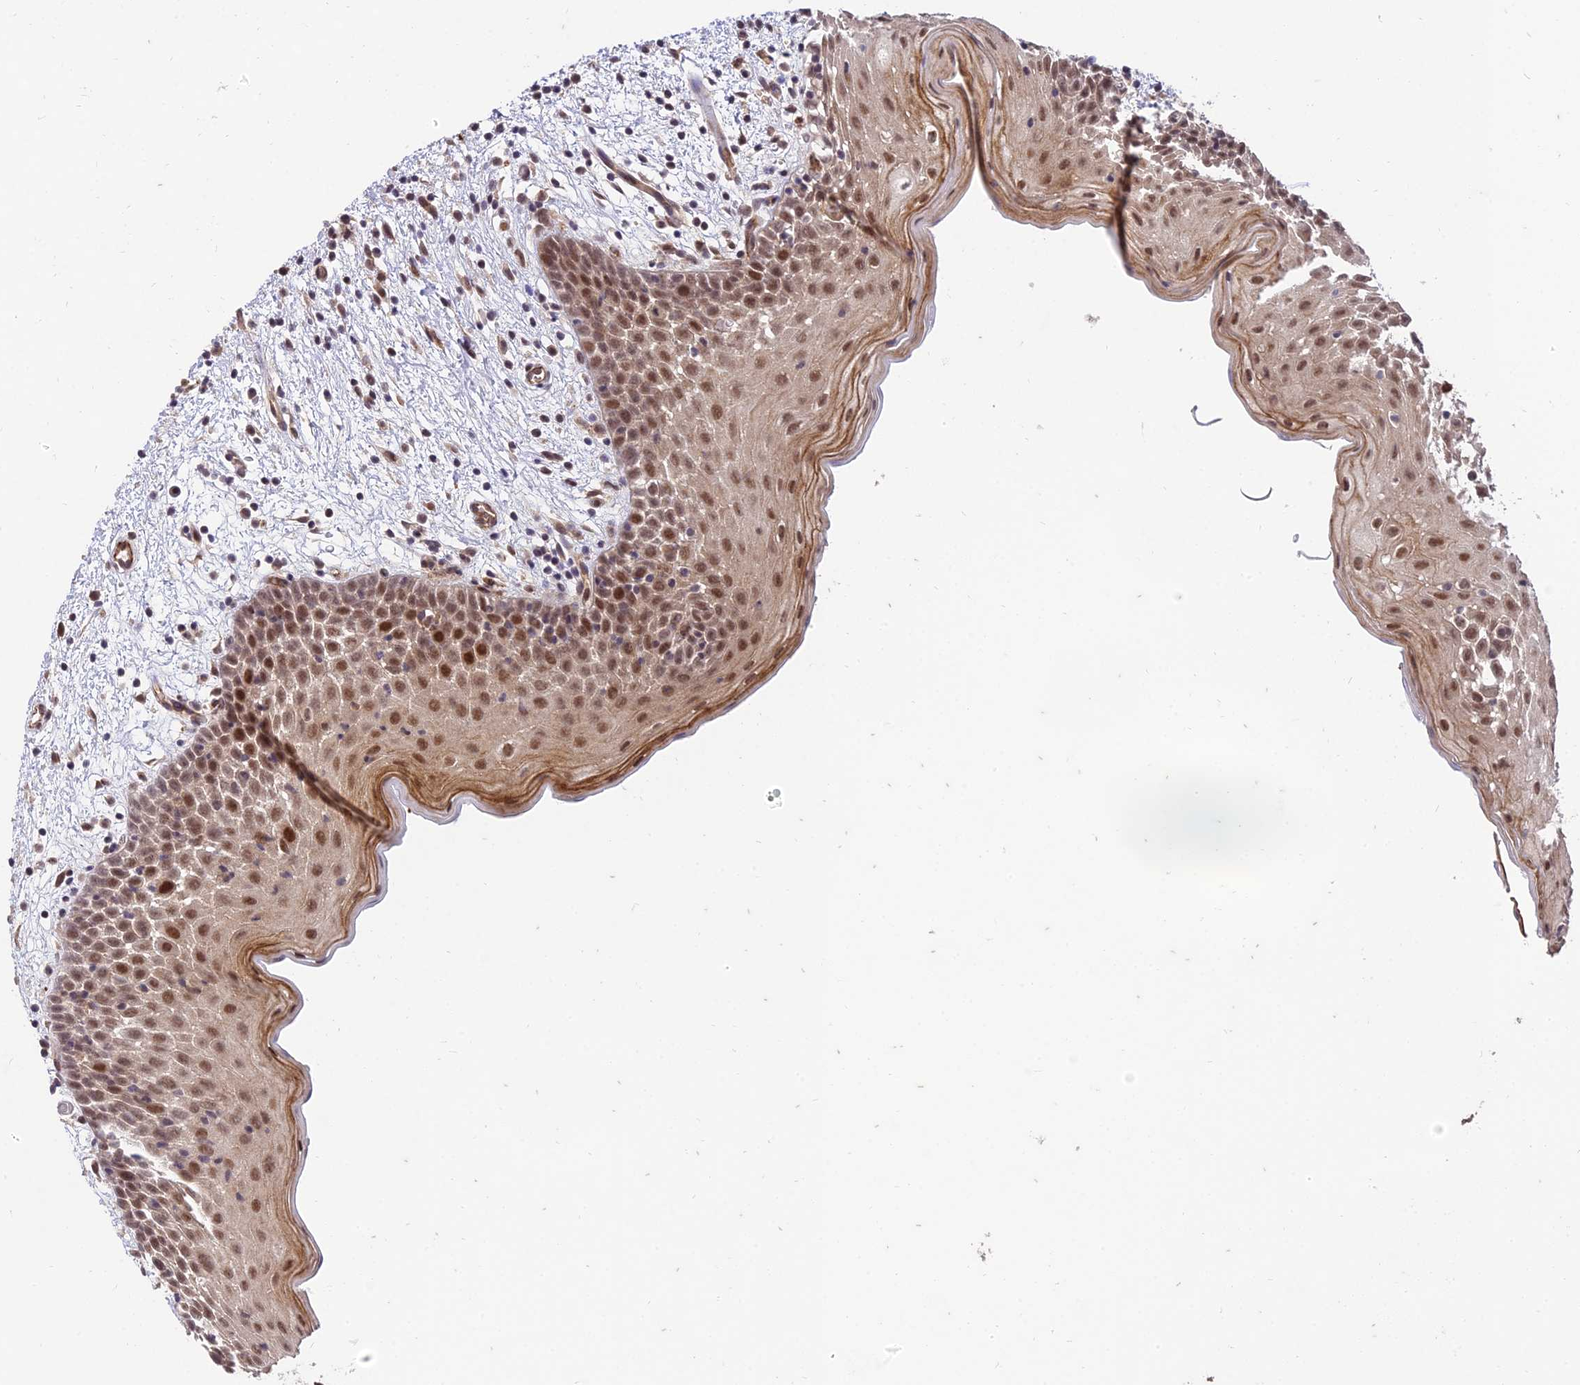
{"staining": {"intensity": "moderate", "quantity": ">75%", "location": "nuclear"}, "tissue": "oral mucosa", "cell_type": "Squamous epithelial cells", "image_type": "normal", "snomed": [{"axis": "morphology", "description": "Normal tissue, NOS"}, {"axis": "topography", "description": "Skeletal muscle"}, {"axis": "topography", "description": "Oral tissue"}, {"axis": "topography", "description": "Salivary gland"}, {"axis": "topography", "description": "Peripheral nerve tissue"}], "caption": "This image exhibits IHC staining of benign human oral mucosa, with medium moderate nuclear positivity in approximately >75% of squamous epithelial cells.", "gene": "ZNF85", "patient": {"sex": "male", "age": 54}}